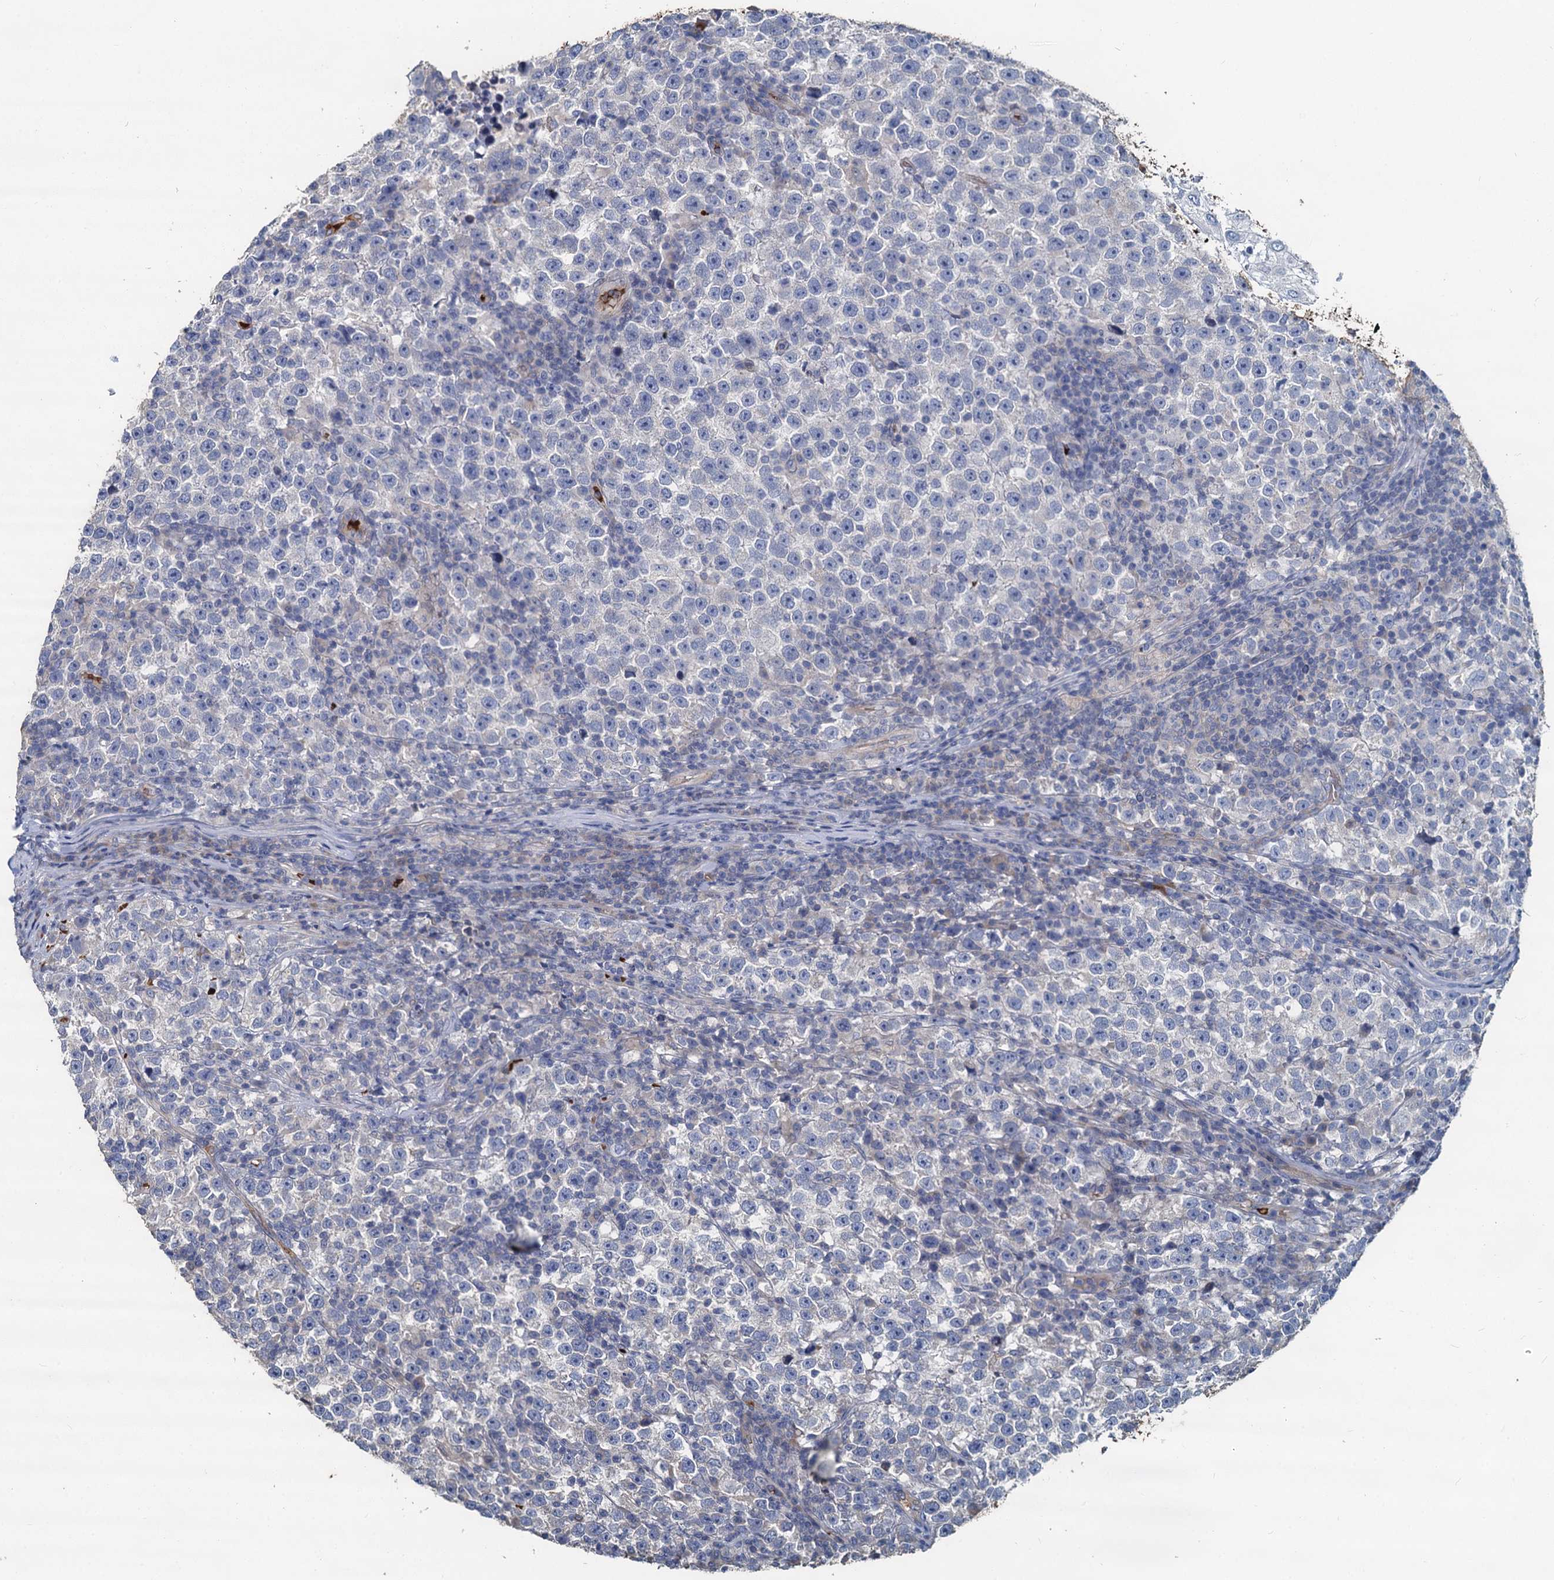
{"staining": {"intensity": "negative", "quantity": "none", "location": "none"}, "tissue": "testis cancer", "cell_type": "Tumor cells", "image_type": "cancer", "snomed": [{"axis": "morphology", "description": "Normal tissue, NOS"}, {"axis": "morphology", "description": "Seminoma, NOS"}, {"axis": "topography", "description": "Testis"}], "caption": "A high-resolution image shows immunohistochemistry staining of seminoma (testis), which displays no significant positivity in tumor cells.", "gene": "TCTN2", "patient": {"sex": "male", "age": 43}}